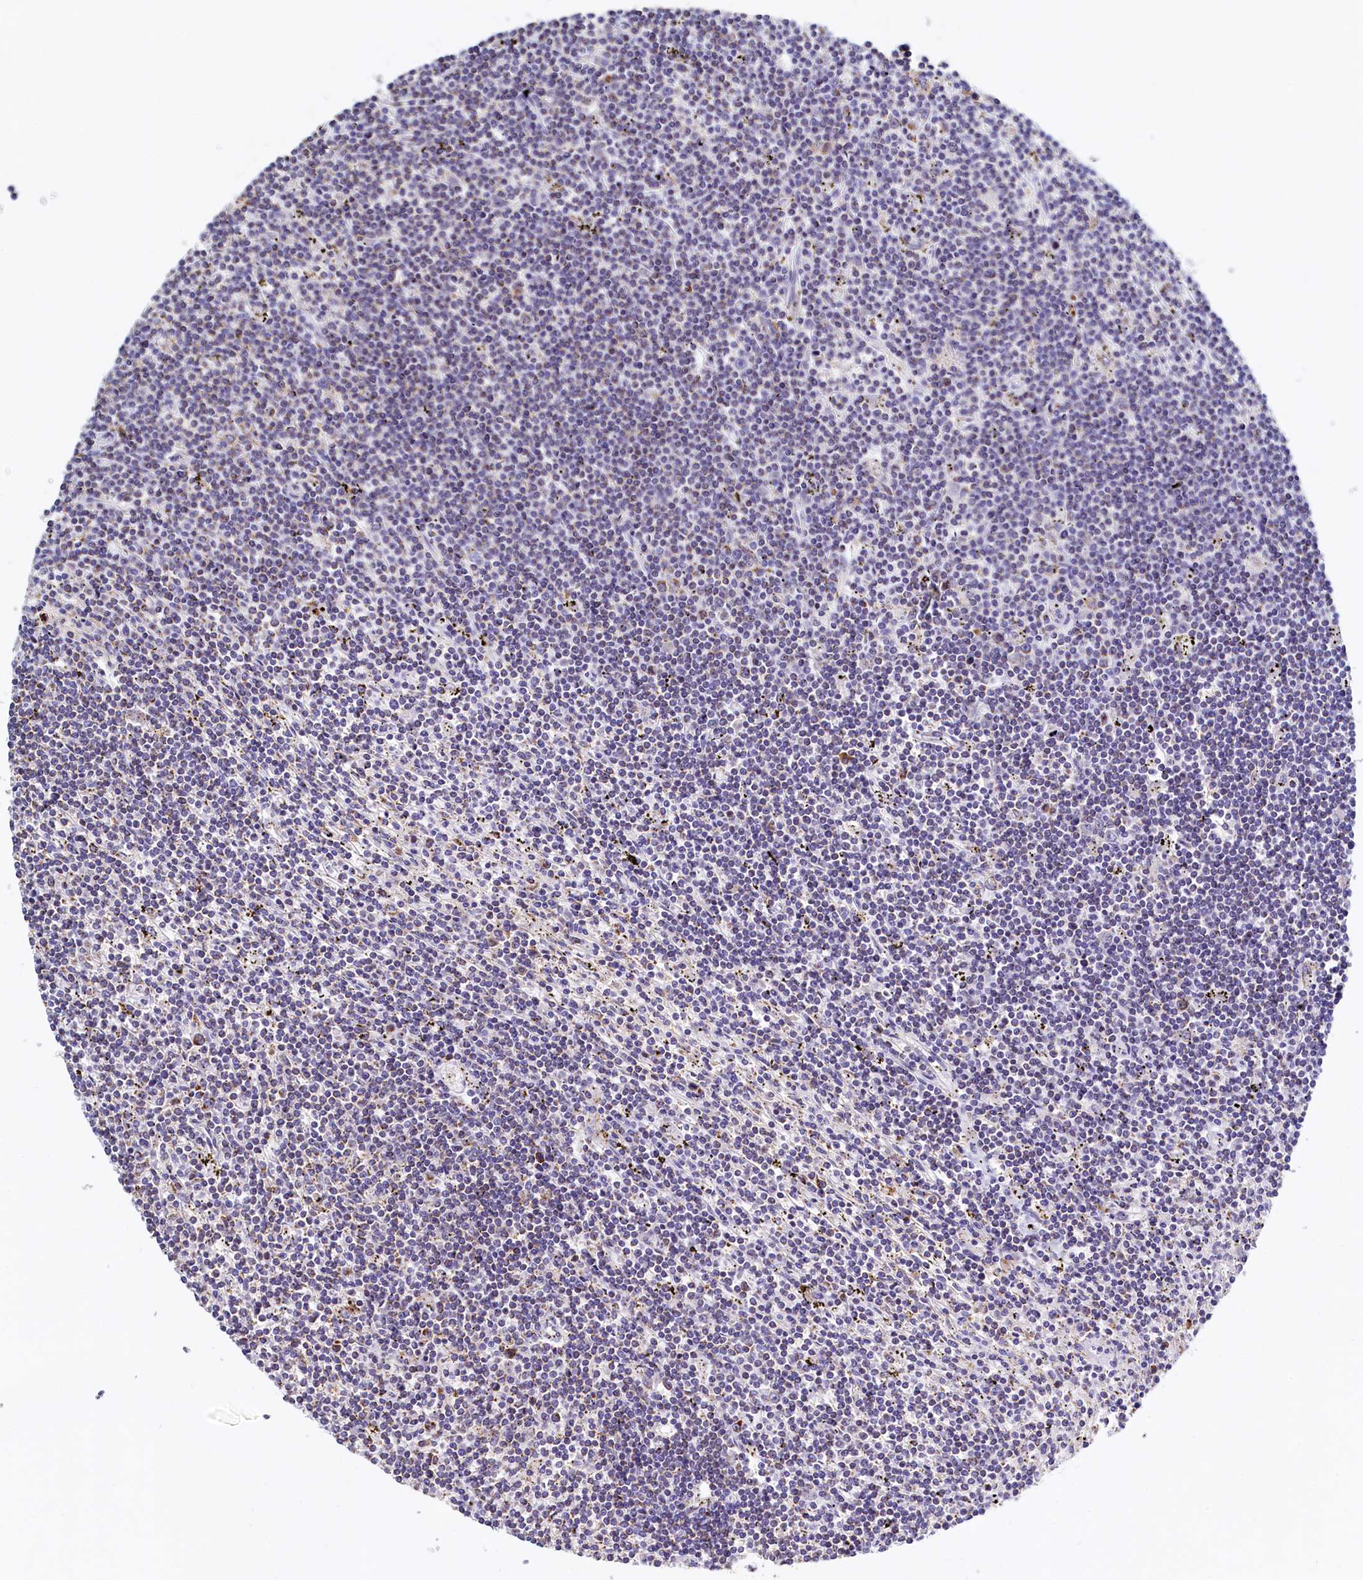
{"staining": {"intensity": "negative", "quantity": "none", "location": "none"}, "tissue": "lymphoma", "cell_type": "Tumor cells", "image_type": "cancer", "snomed": [{"axis": "morphology", "description": "Malignant lymphoma, non-Hodgkin's type, Low grade"}, {"axis": "topography", "description": "Spleen"}], "caption": "Immunohistochemistry (IHC) histopathology image of human low-grade malignant lymphoma, non-Hodgkin's type stained for a protein (brown), which shows no positivity in tumor cells.", "gene": "POC1A", "patient": {"sex": "male", "age": 76}}